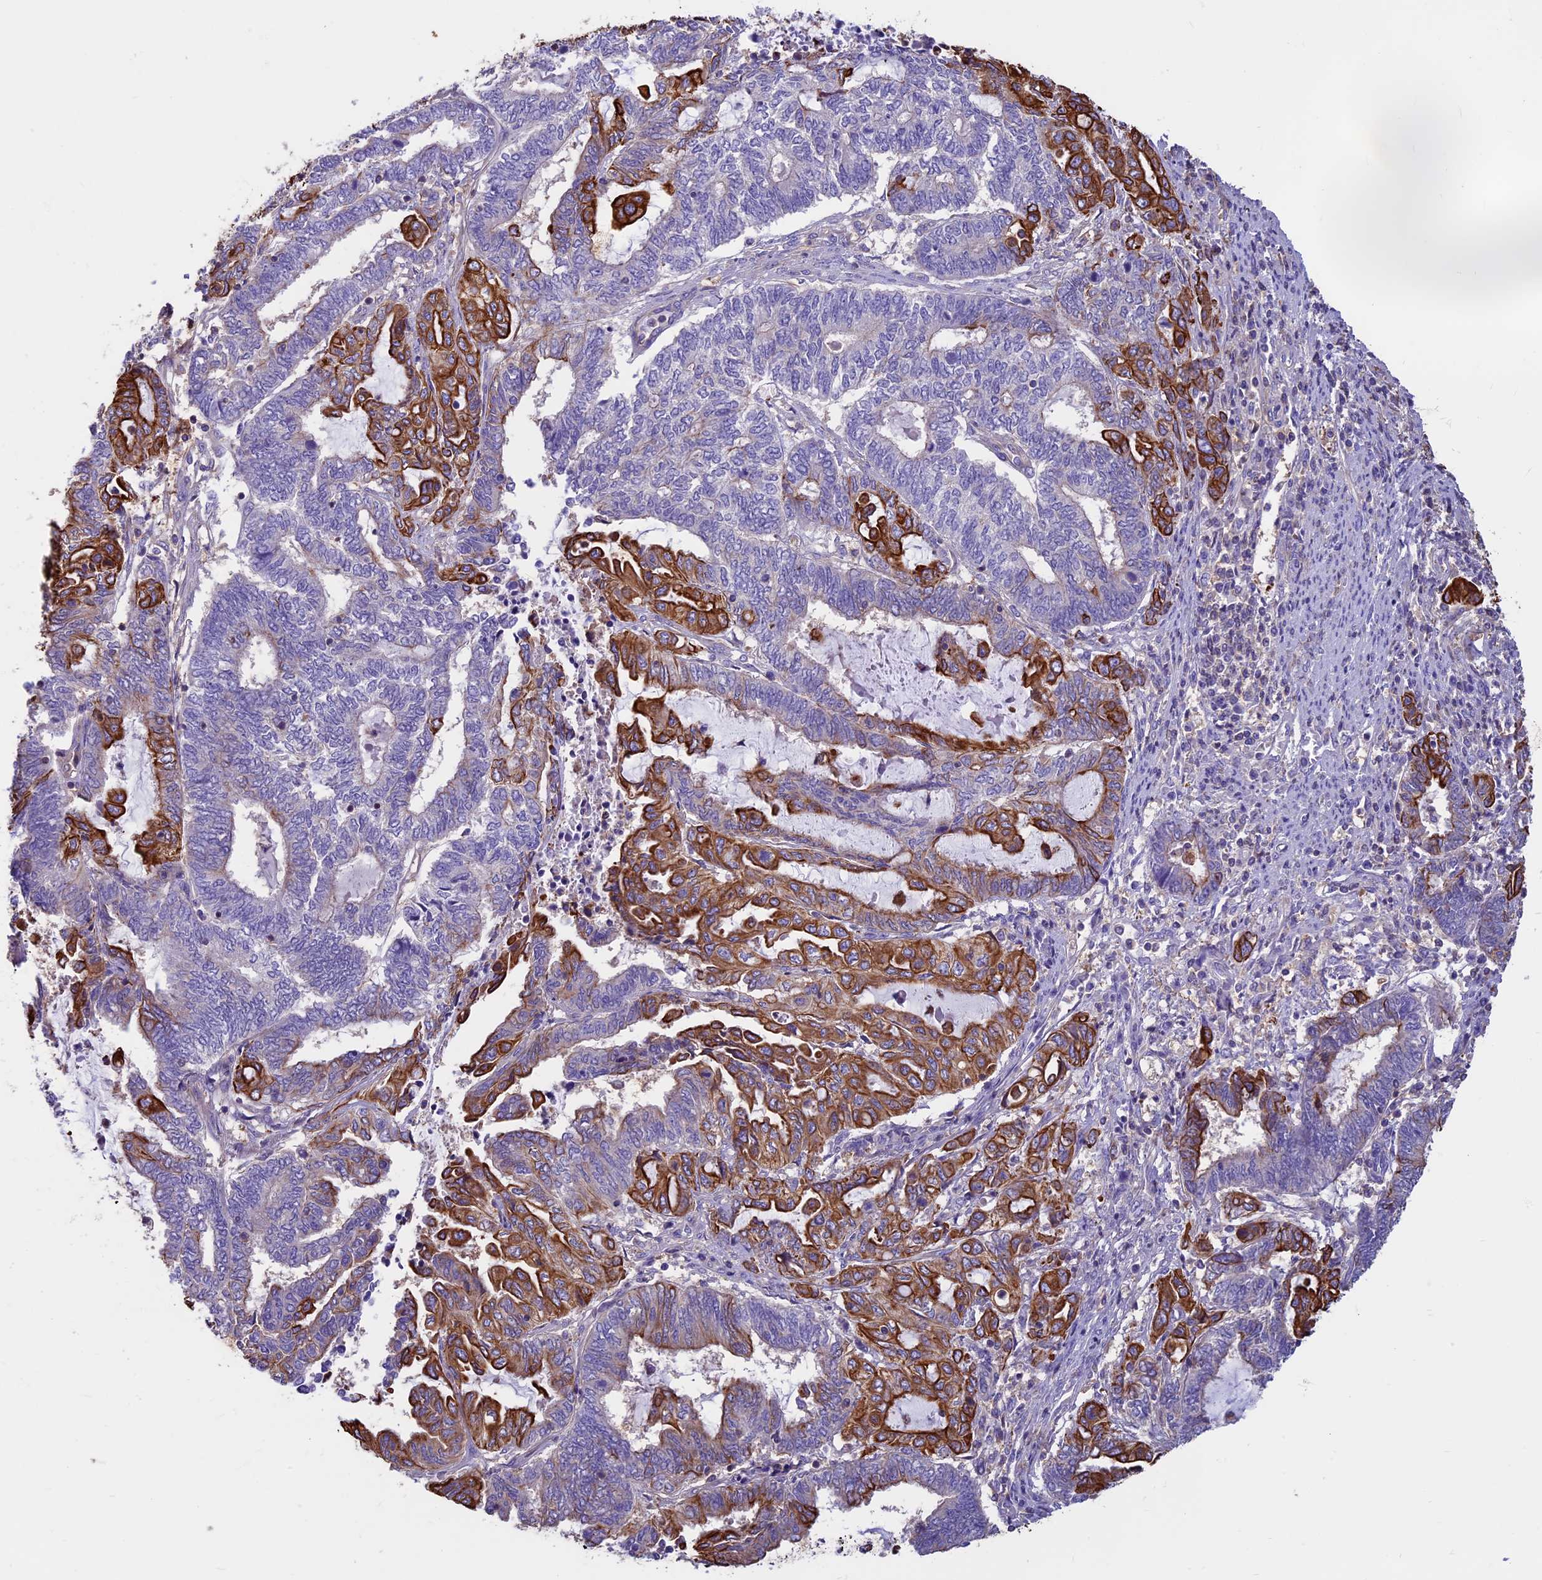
{"staining": {"intensity": "strong", "quantity": "25%-75%", "location": "cytoplasmic/membranous"}, "tissue": "endometrial cancer", "cell_type": "Tumor cells", "image_type": "cancer", "snomed": [{"axis": "morphology", "description": "Adenocarcinoma, NOS"}, {"axis": "topography", "description": "Uterus"}, {"axis": "topography", "description": "Endometrium"}], "caption": "Protein staining of endometrial adenocarcinoma tissue reveals strong cytoplasmic/membranous positivity in approximately 25%-75% of tumor cells. (brown staining indicates protein expression, while blue staining denotes nuclei).", "gene": "CDAN1", "patient": {"sex": "female", "age": 70}}